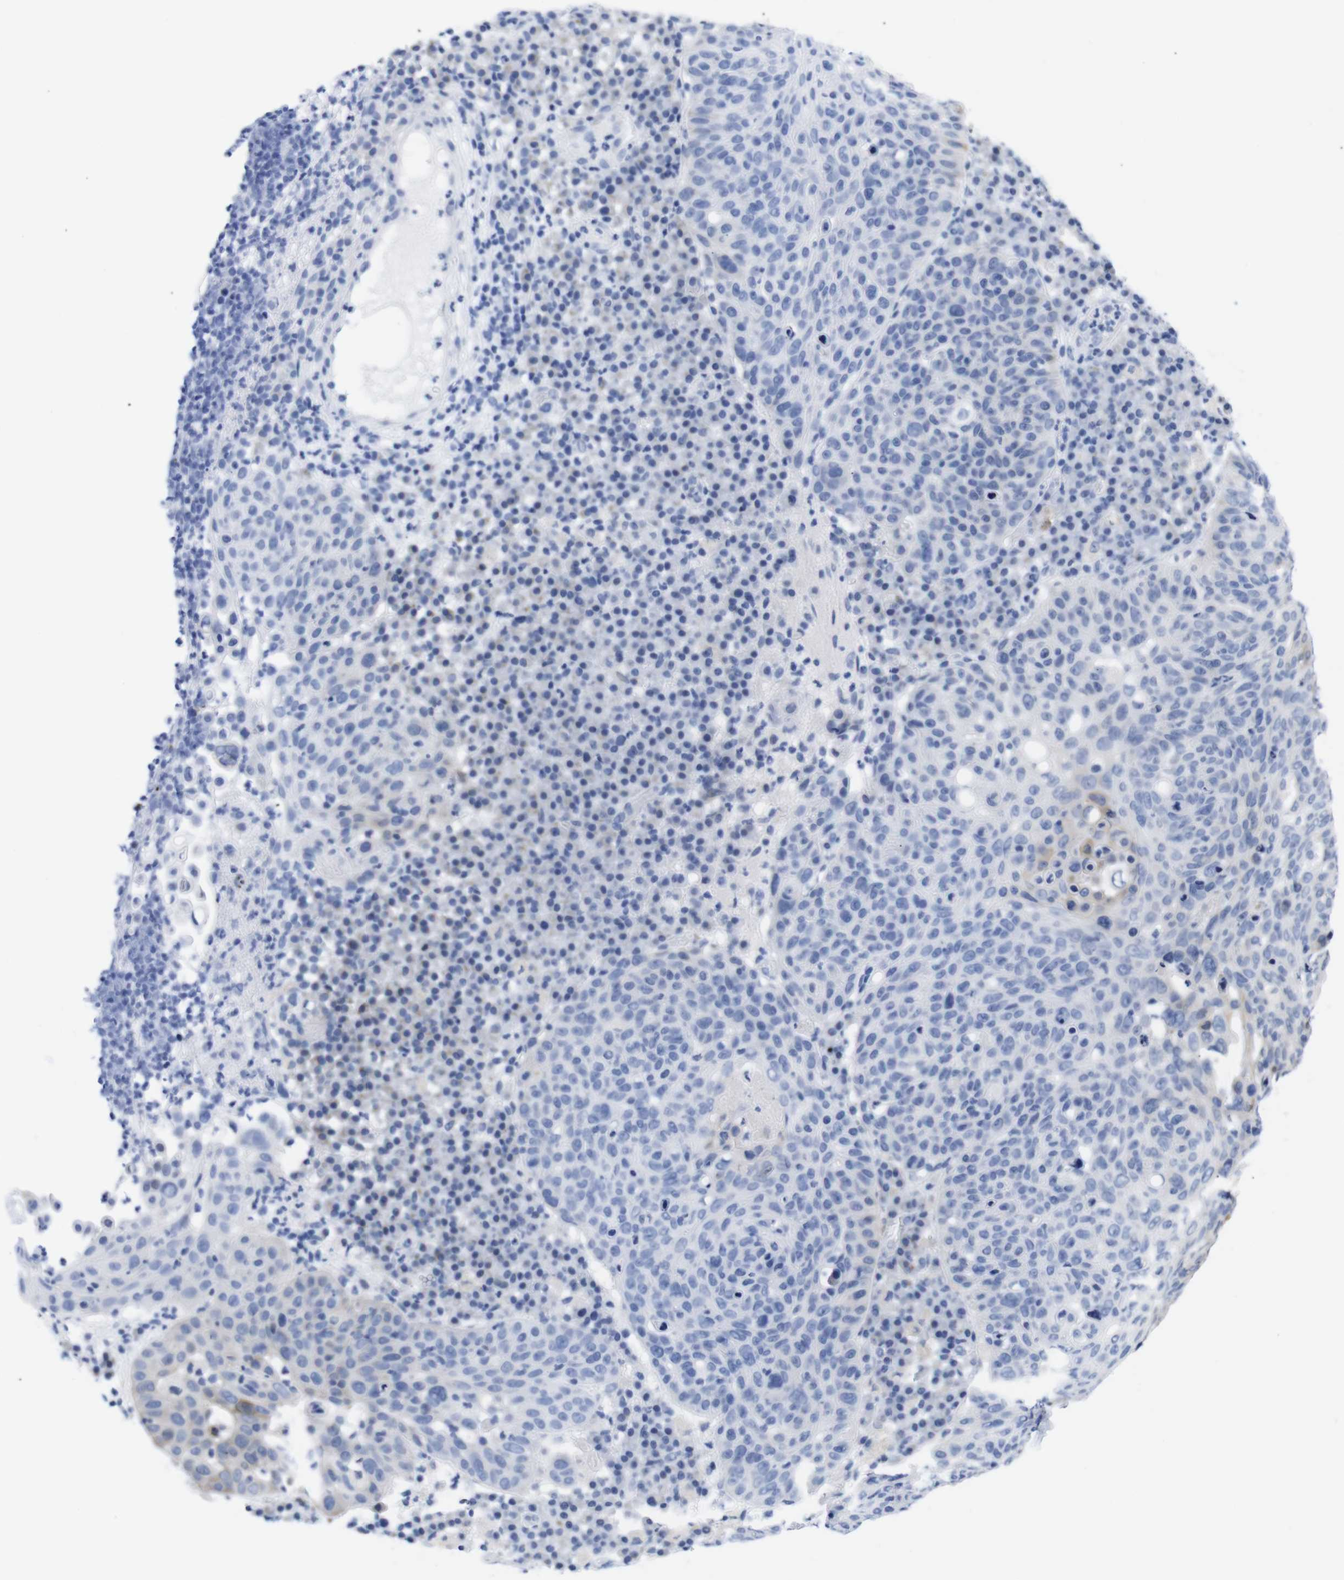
{"staining": {"intensity": "weak", "quantity": "<25%", "location": "cytoplasmic/membranous"}, "tissue": "skin cancer", "cell_type": "Tumor cells", "image_type": "cancer", "snomed": [{"axis": "morphology", "description": "Squamous cell carcinoma in situ, NOS"}, {"axis": "morphology", "description": "Squamous cell carcinoma, NOS"}, {"axis": "topography", "description": "Skin"}], "caption": "Protein analysis of skin squamous cell carcinoma in situ exhibits no significant expression in tumor cells.", "gene": "LRRC55", "patient": {"sex": "male", "age": 93}}